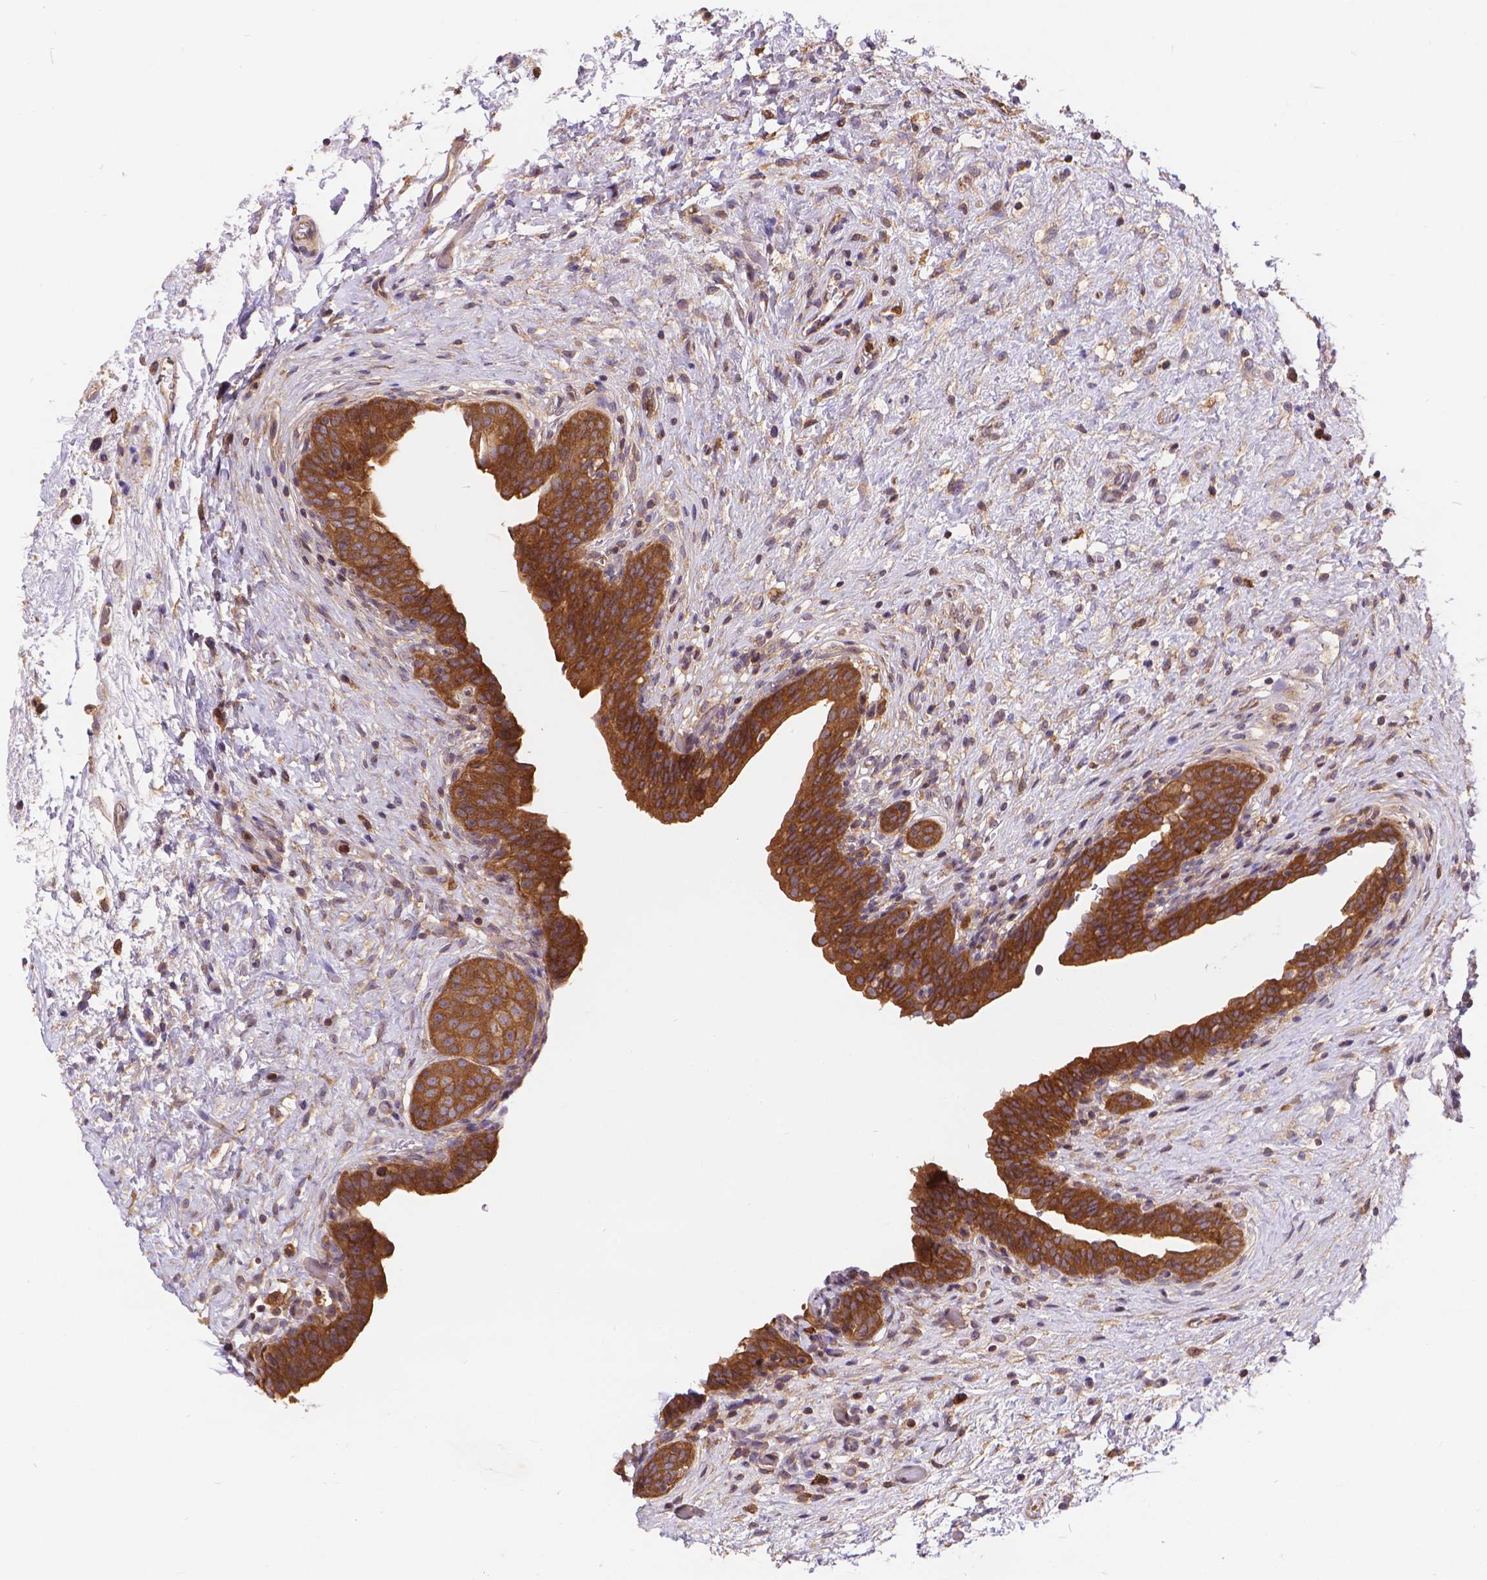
{"staining": {"intensity": "strong", "quantity": ">75%", "location": "cytoplasmic/membranous,nuclear"}, "tissue": "urinary bladder", "cell_type": "Urothelial cells", "image_type": "normal", "snomed": [{"axis": "morphology", "description": "Normal tissue, NOS"}, {"axis": "topography", "description": "Urinary bladder"}], "caption": "A photomicrograph of urinary bladder stained for a protein exhibits strong cytoplasmic/membranous,nuclear brown staining in urothelial cells. (DAB IHC with brightfield microscopy, high magnification).", "gene": "ARAP1", "patient": {"sex": "male", "age": 69}}